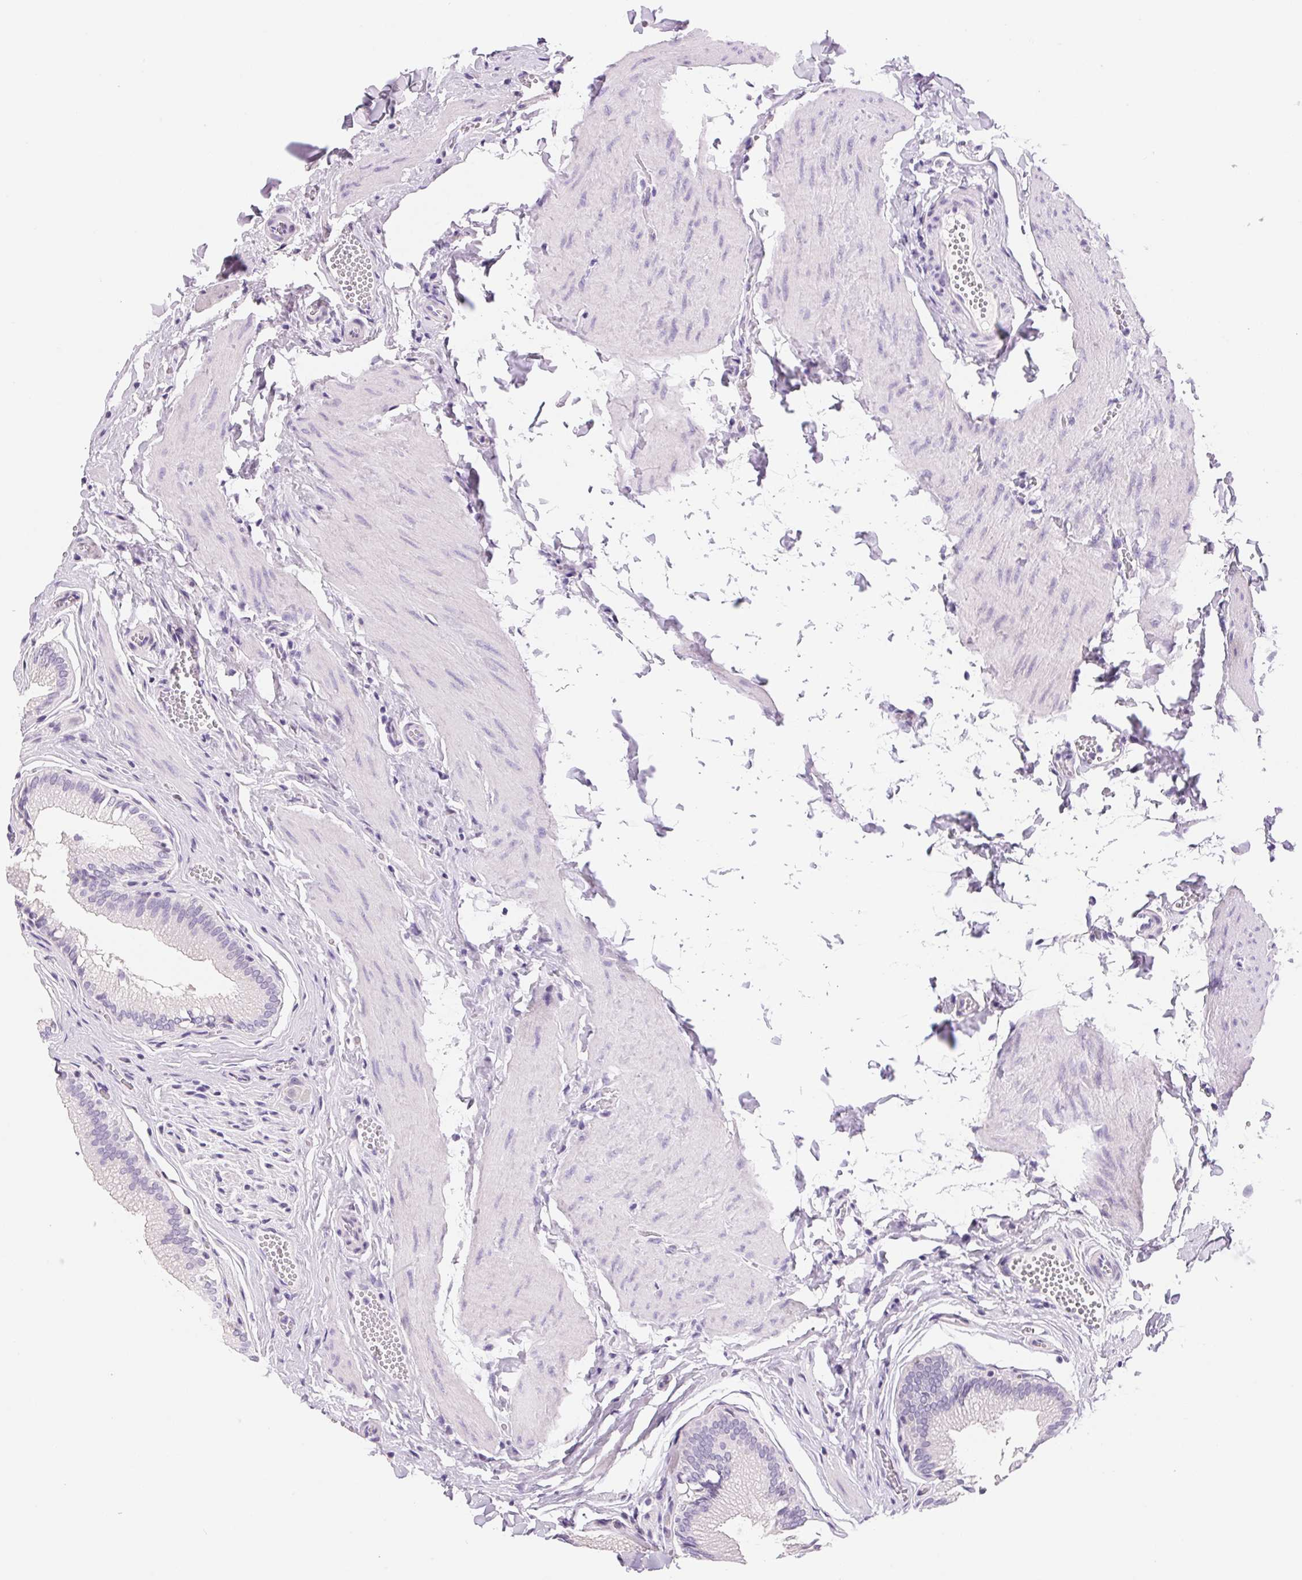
{"staining": {"intensity": "negative", "quantity": "none", "location": "none"}, "tissue": "gallbladder", "cell_type": "Glandular cells", "image_type": "normal", "snomed": [{"axis": "morphology", "description": "Normal tissue, NOS"}, {"axis": "topography", "description": "Gallbladder"}, {"axis": "topography", "description": "Peripheral nerve tissue"}], "caption": "Immunohistochemistry photomicrograph of unremarkable gallbladder: gallbladder stained with DAB exhibits no significant protein staining in glandular cells.", "gene": "ASGR2", "patient": {"sex": "male", "age": 17}}